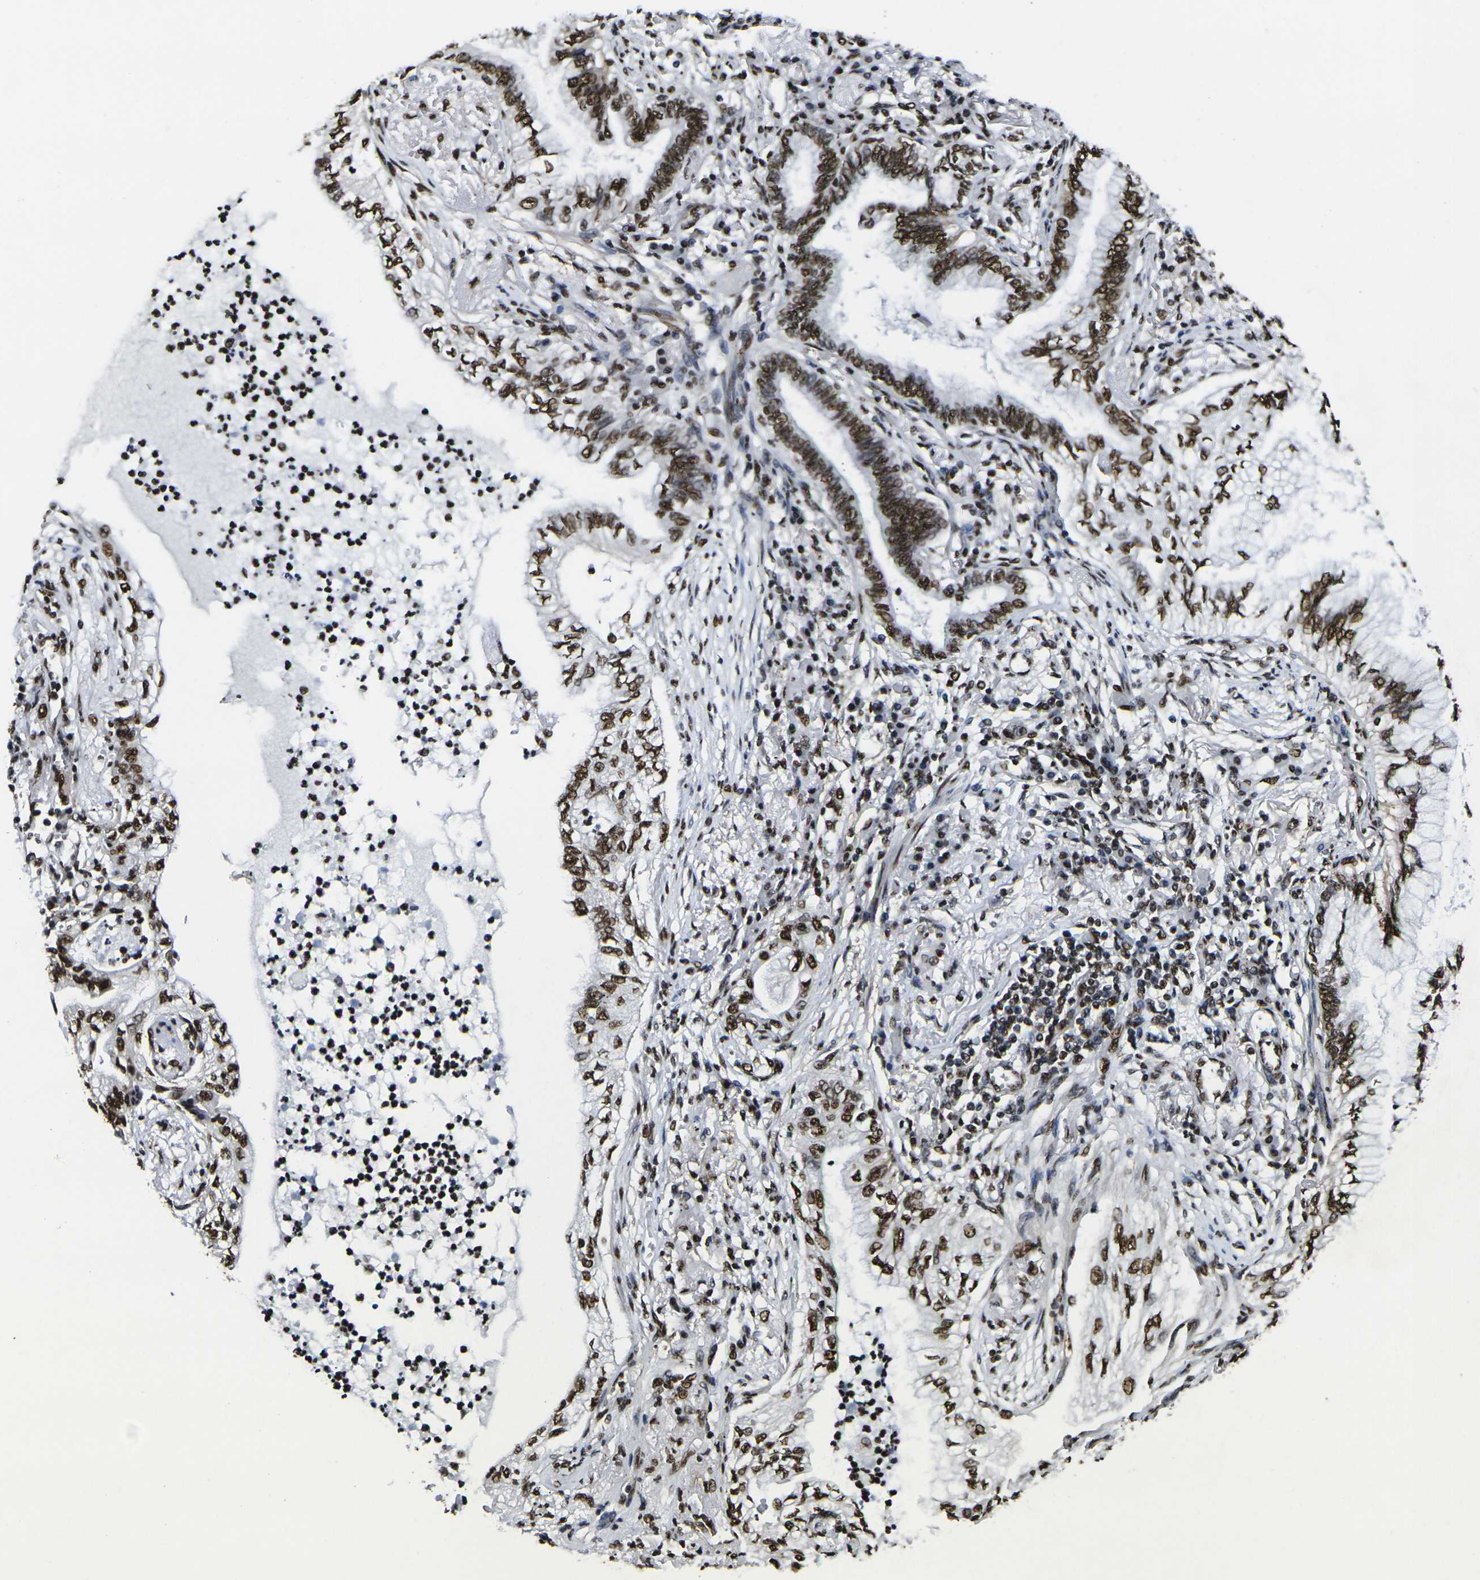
{"staining": {"intensity": "strong", "quantity": ">75%", "location": "nuclear"}, "tissue": "lung cancer", "cell_type": "Tumor cells", "image_type": "cancer", "snomed": [{"axis": "morphology", "description": "Normal tissue, NOS"}, {"axis": "morphology", "description": "Adenocarcinoma, NOS"}, {"axis": "topography", "description": "Bronchus"}, {"axis": "topography", "description": "Lung"}], "caption": "A photomicrograph showing strong nuclear staining in approximately >75% of tumor cells in lung cancer (adenocarcinoma), as visualized by brown immunohistochemical staining.", "gene": "SMARCC1", "patient": {"sex": "female", "age": 70}}